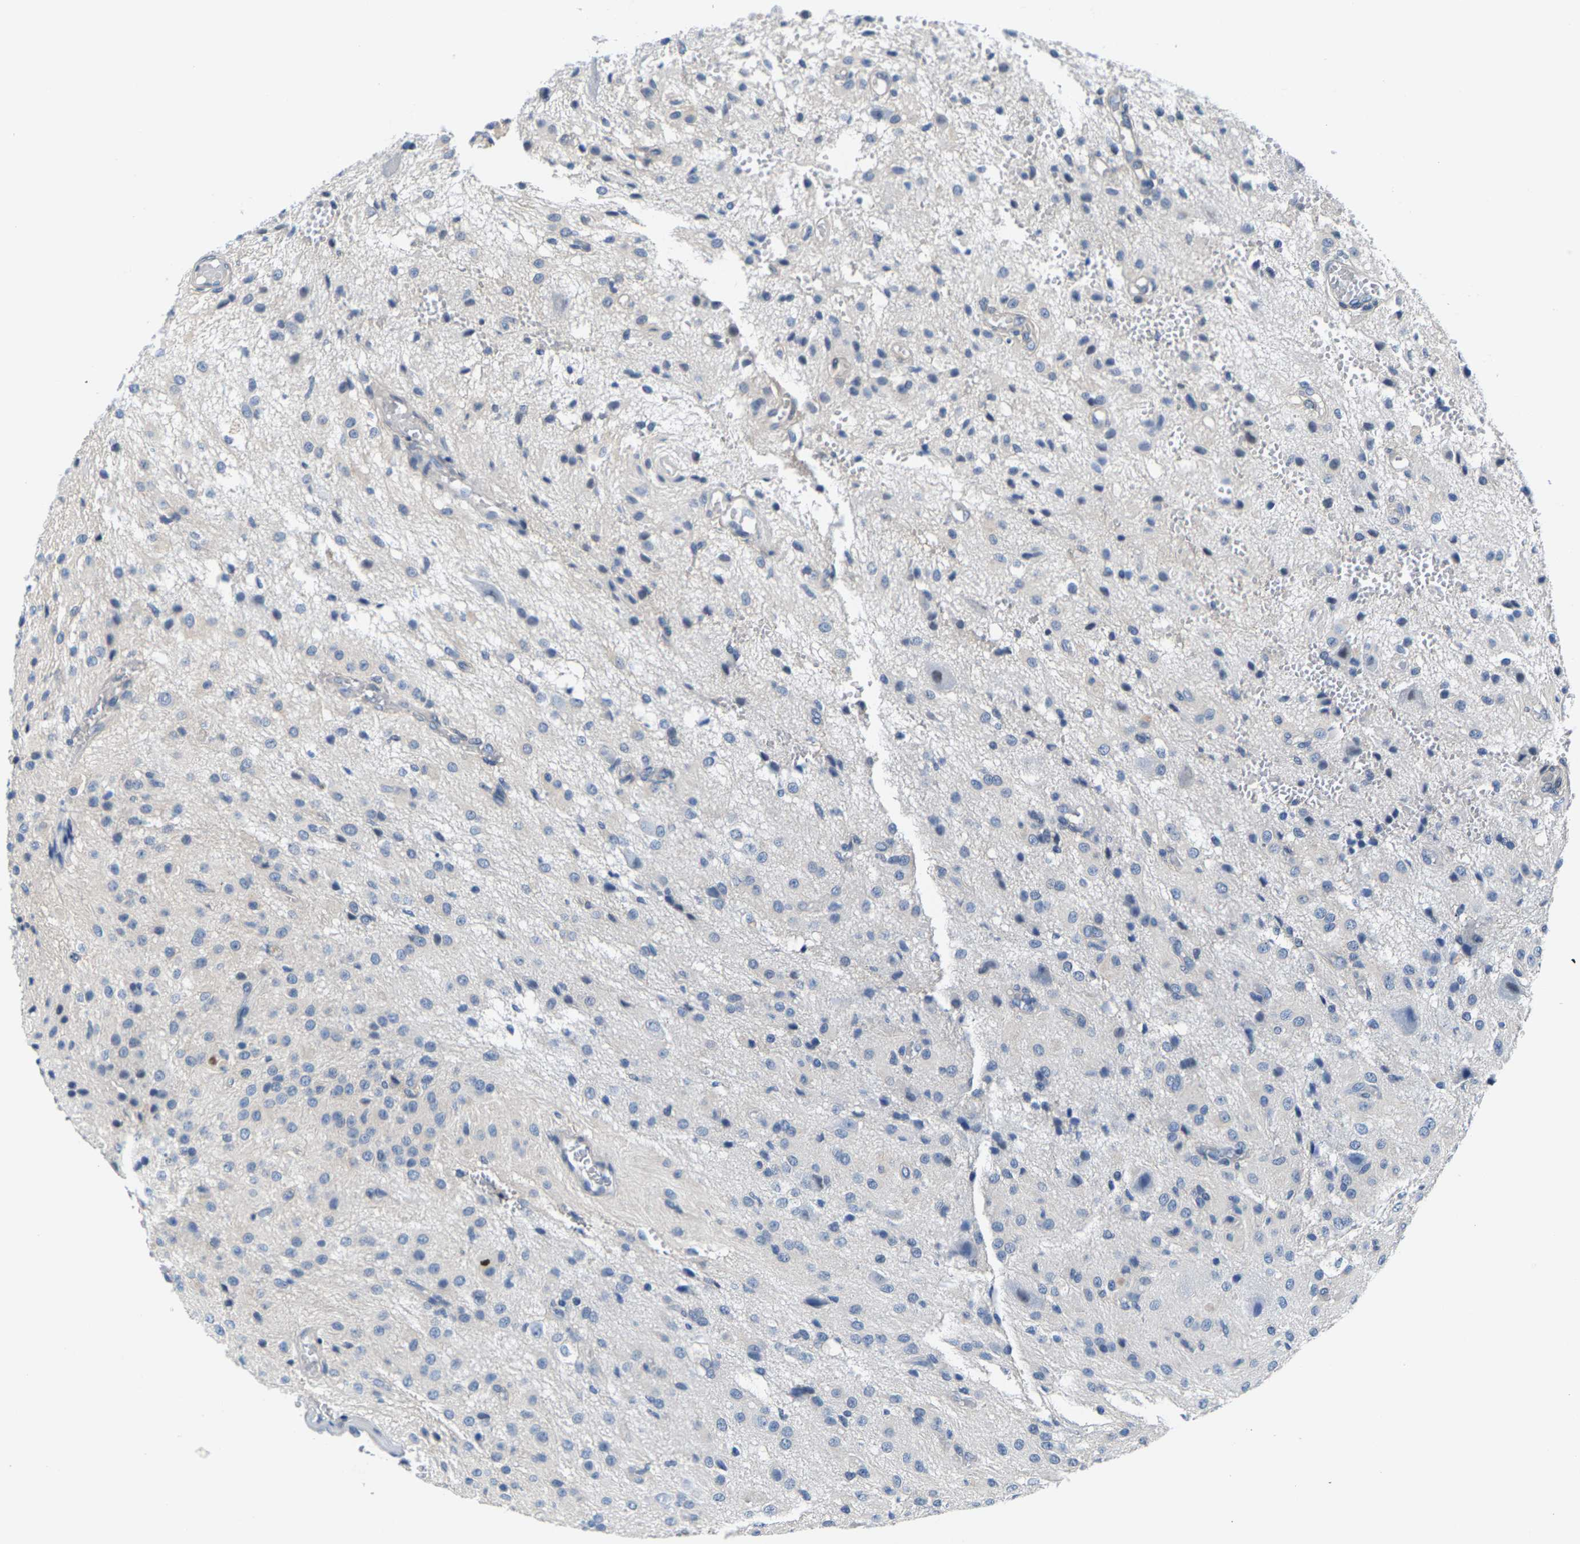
{"staining": {"intensity": "negative", "quantity": "none", "location": "none"}, "tissue": "glioma", "cell_type": "Tumor cells", "image_type": "cancer", "snomed": [{"axis": "morphology", "description": "Glioma, malignant, High grade"}, {"axis": "topography", "description": "Brain"}], "caption": "The immunohistochemistry (IHC) photomicrograph has no significant staining in tumor cells of high-grade glioma (malignant) tissue.", "gene": "SSH3", "patient": {"sex": "female", "age": 59}}